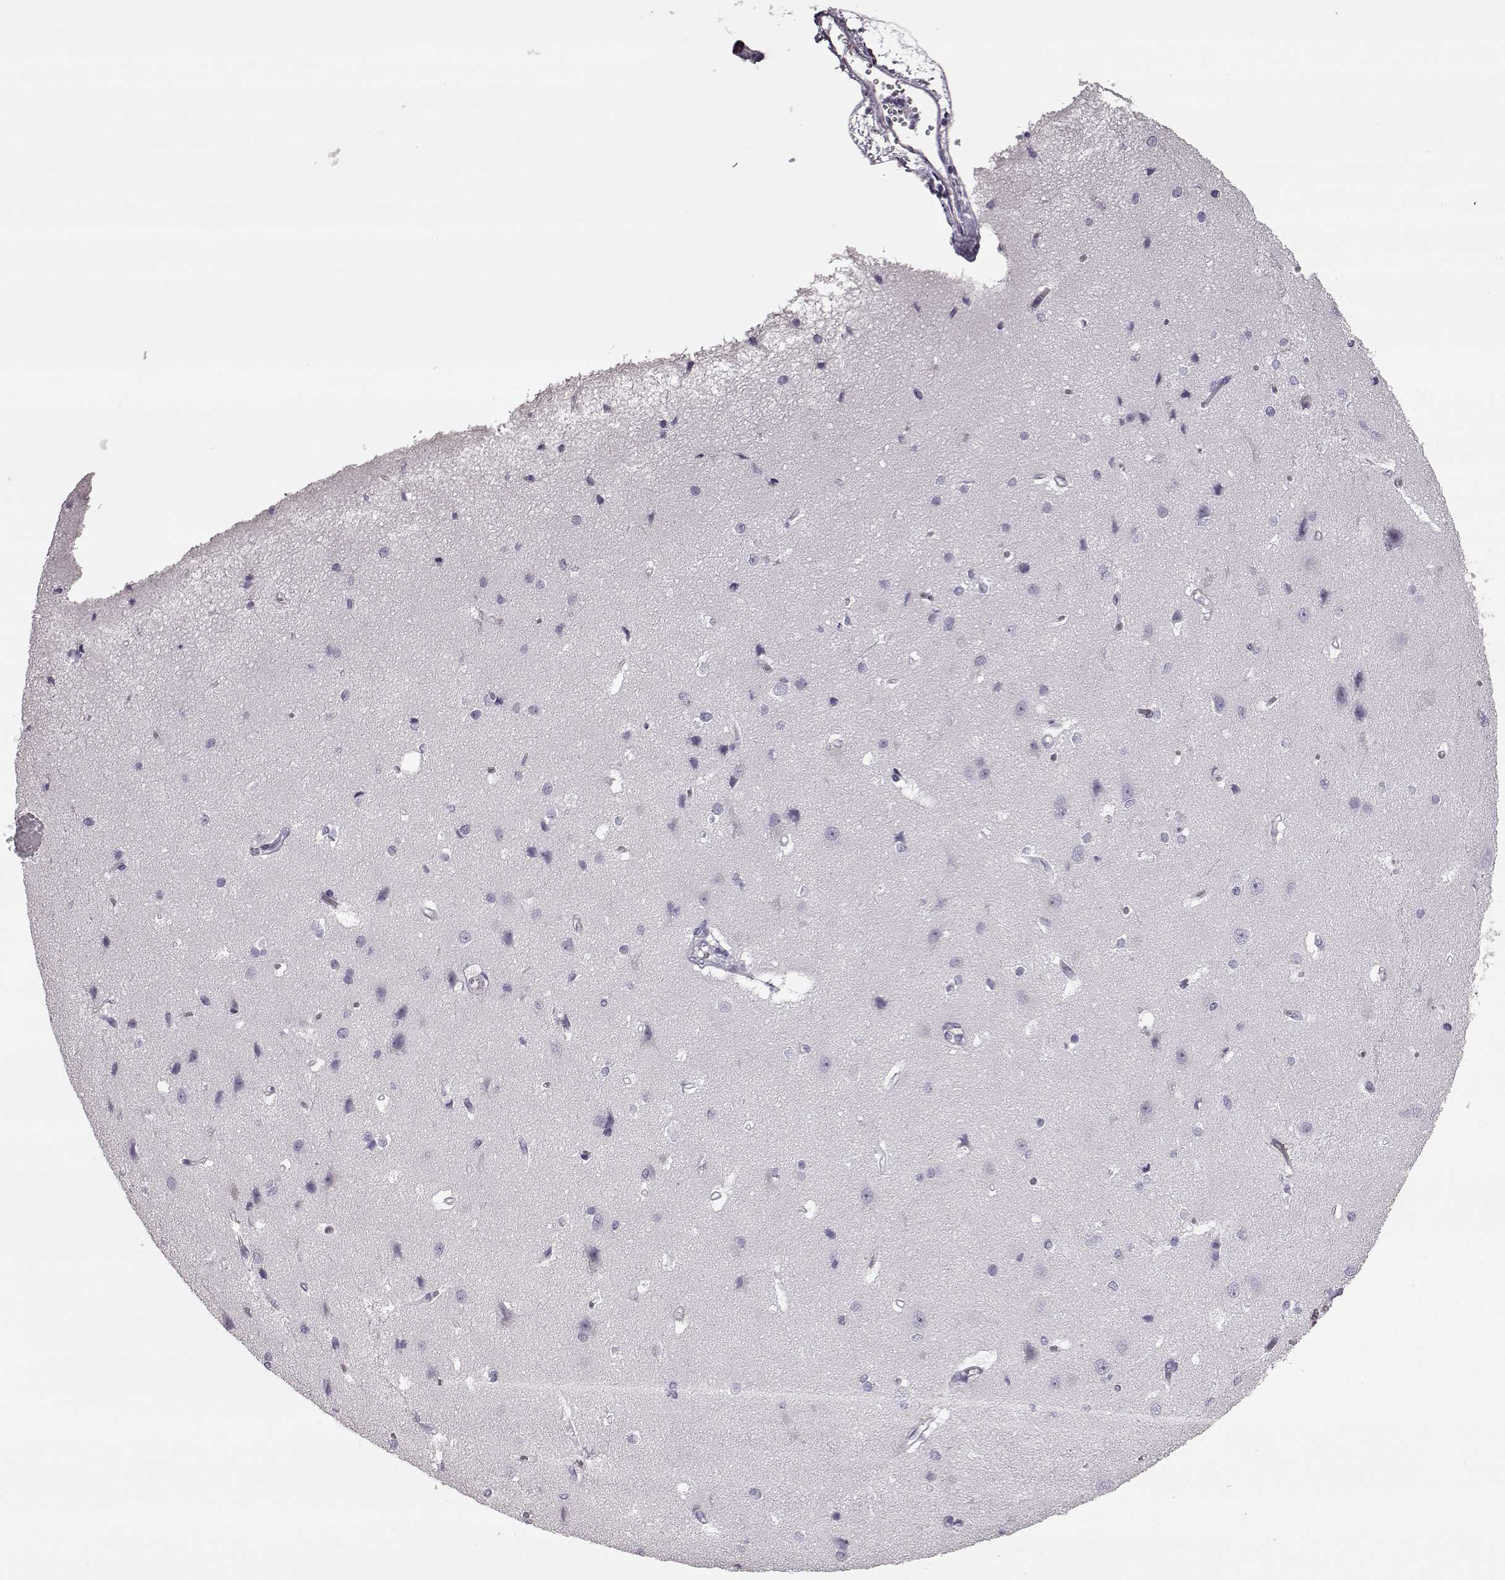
{"staining": {"intensity": "negative", "quantity": "none", "location": "none"}, "tissue": "cerebral cortex", "cell_type": "Endothelial cells", "image_type": "normal", "snomed": [{"axis": "morphology", "description": "Normal tissue, NOS"}, {"axis": "topography", "description": "Cerebral cortex"}], "caption": "Micrograph shows no protein staining in endothelial cells of benign cerebral cortex. (DAB (3,3'-diaminobenzidine) IHC visualized using brightfield microscopy, high magnification).", "gene": "PRPH2", "patient": {"sex": "male", "age": 37}}